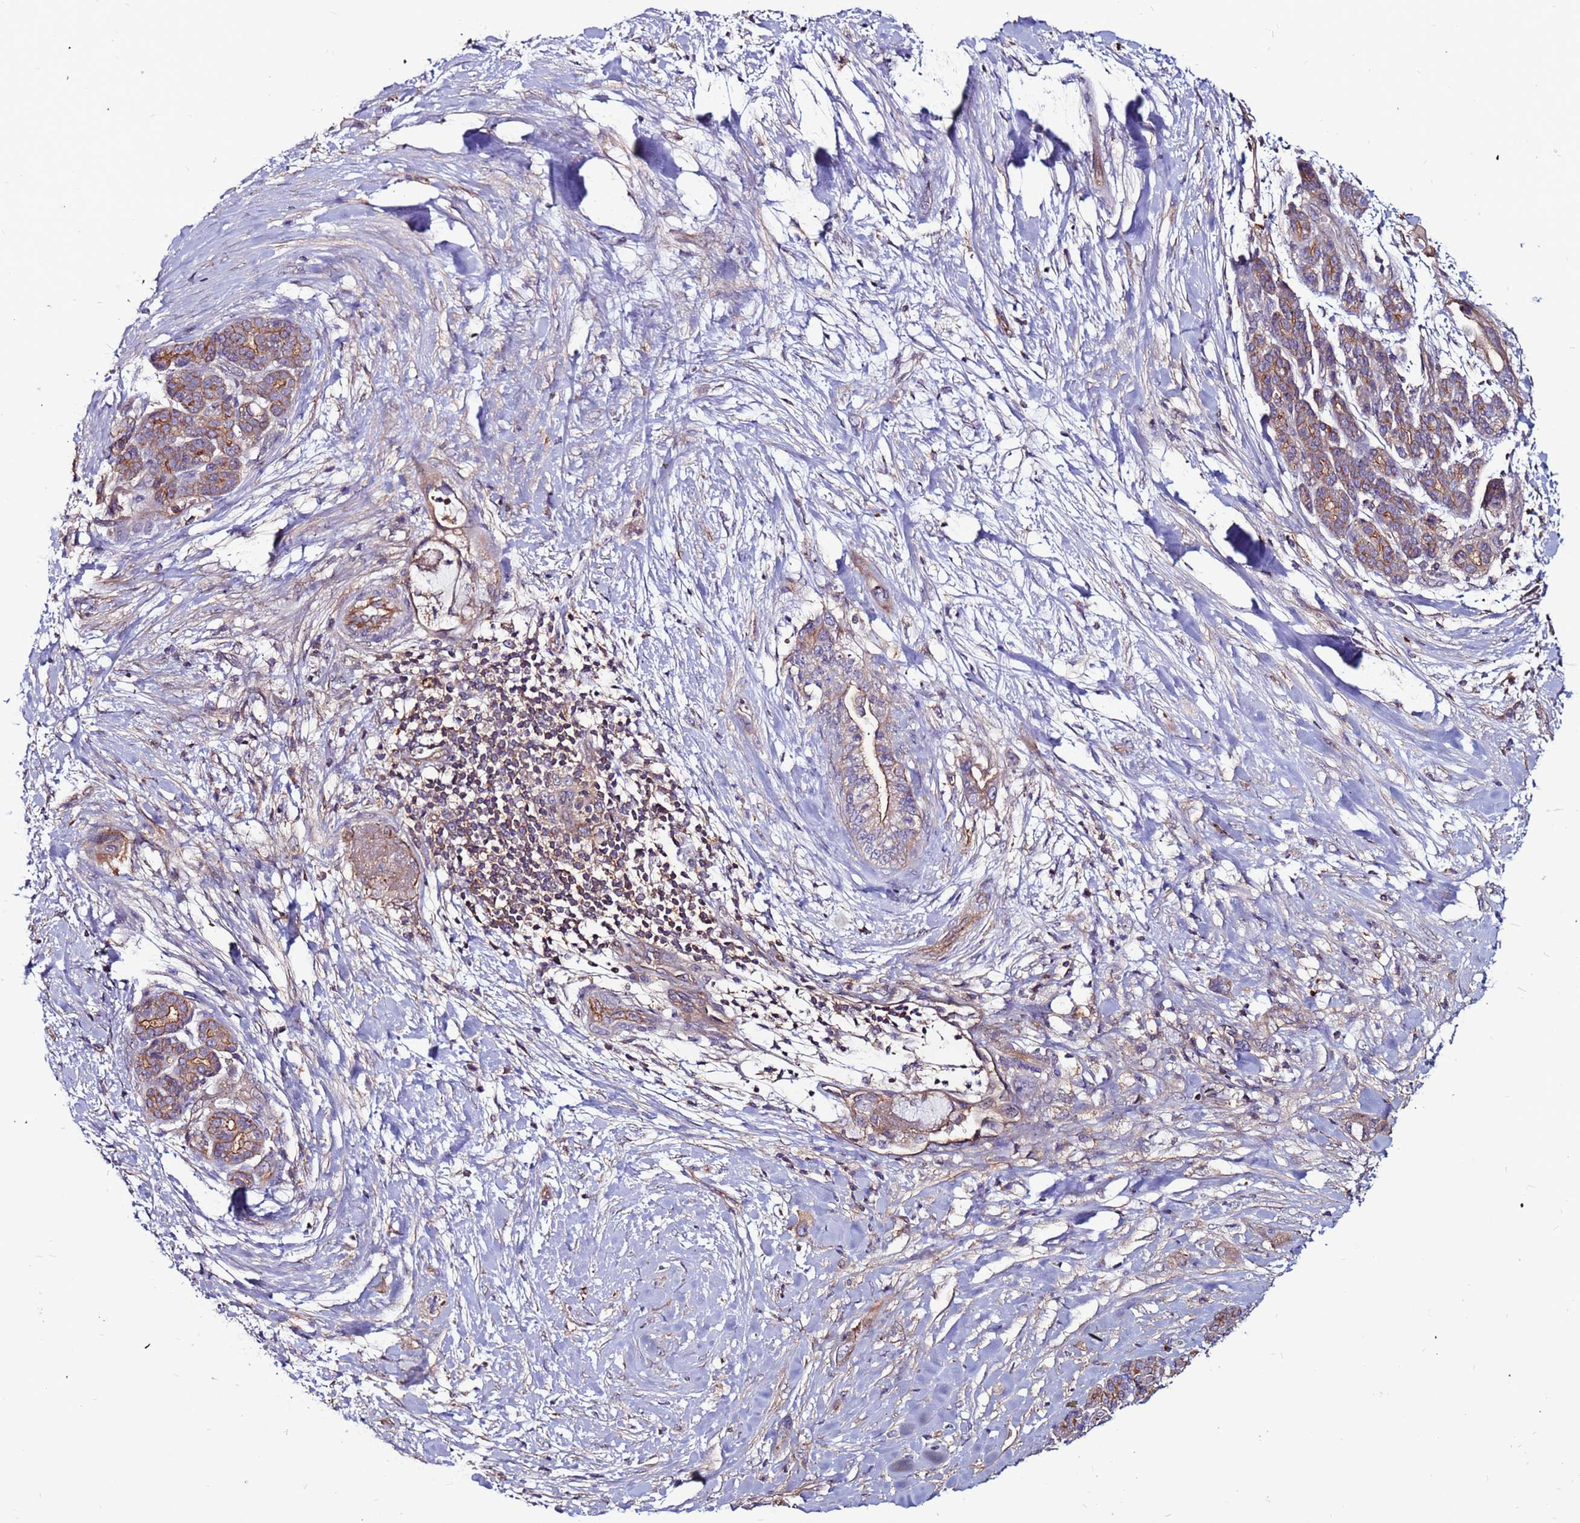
{"staining": {"intensity": "moderate", "quantity": ">75%", "location": "cytoplasmic/membranous"}, "tissue": "pancreatic cancer", "cell_type": "Tumor cells", "image_type": "cancer", "snomed": [{"axis": "morphology", "description": "Adenocarcinoma, NOS"}, {"axis": "topography", "description": "Pancreas"}], "caption": "Brown immunohistochemical staining in human pancreatic adenocarcinoma shows moderate cytoplasmic/membranous staining in about >75% of tumor cells. The protein is shown in brown color, while the nuclei are stained blue.", "gene": "NRN1L", "patient": {"sex": "male", "age": 59}}